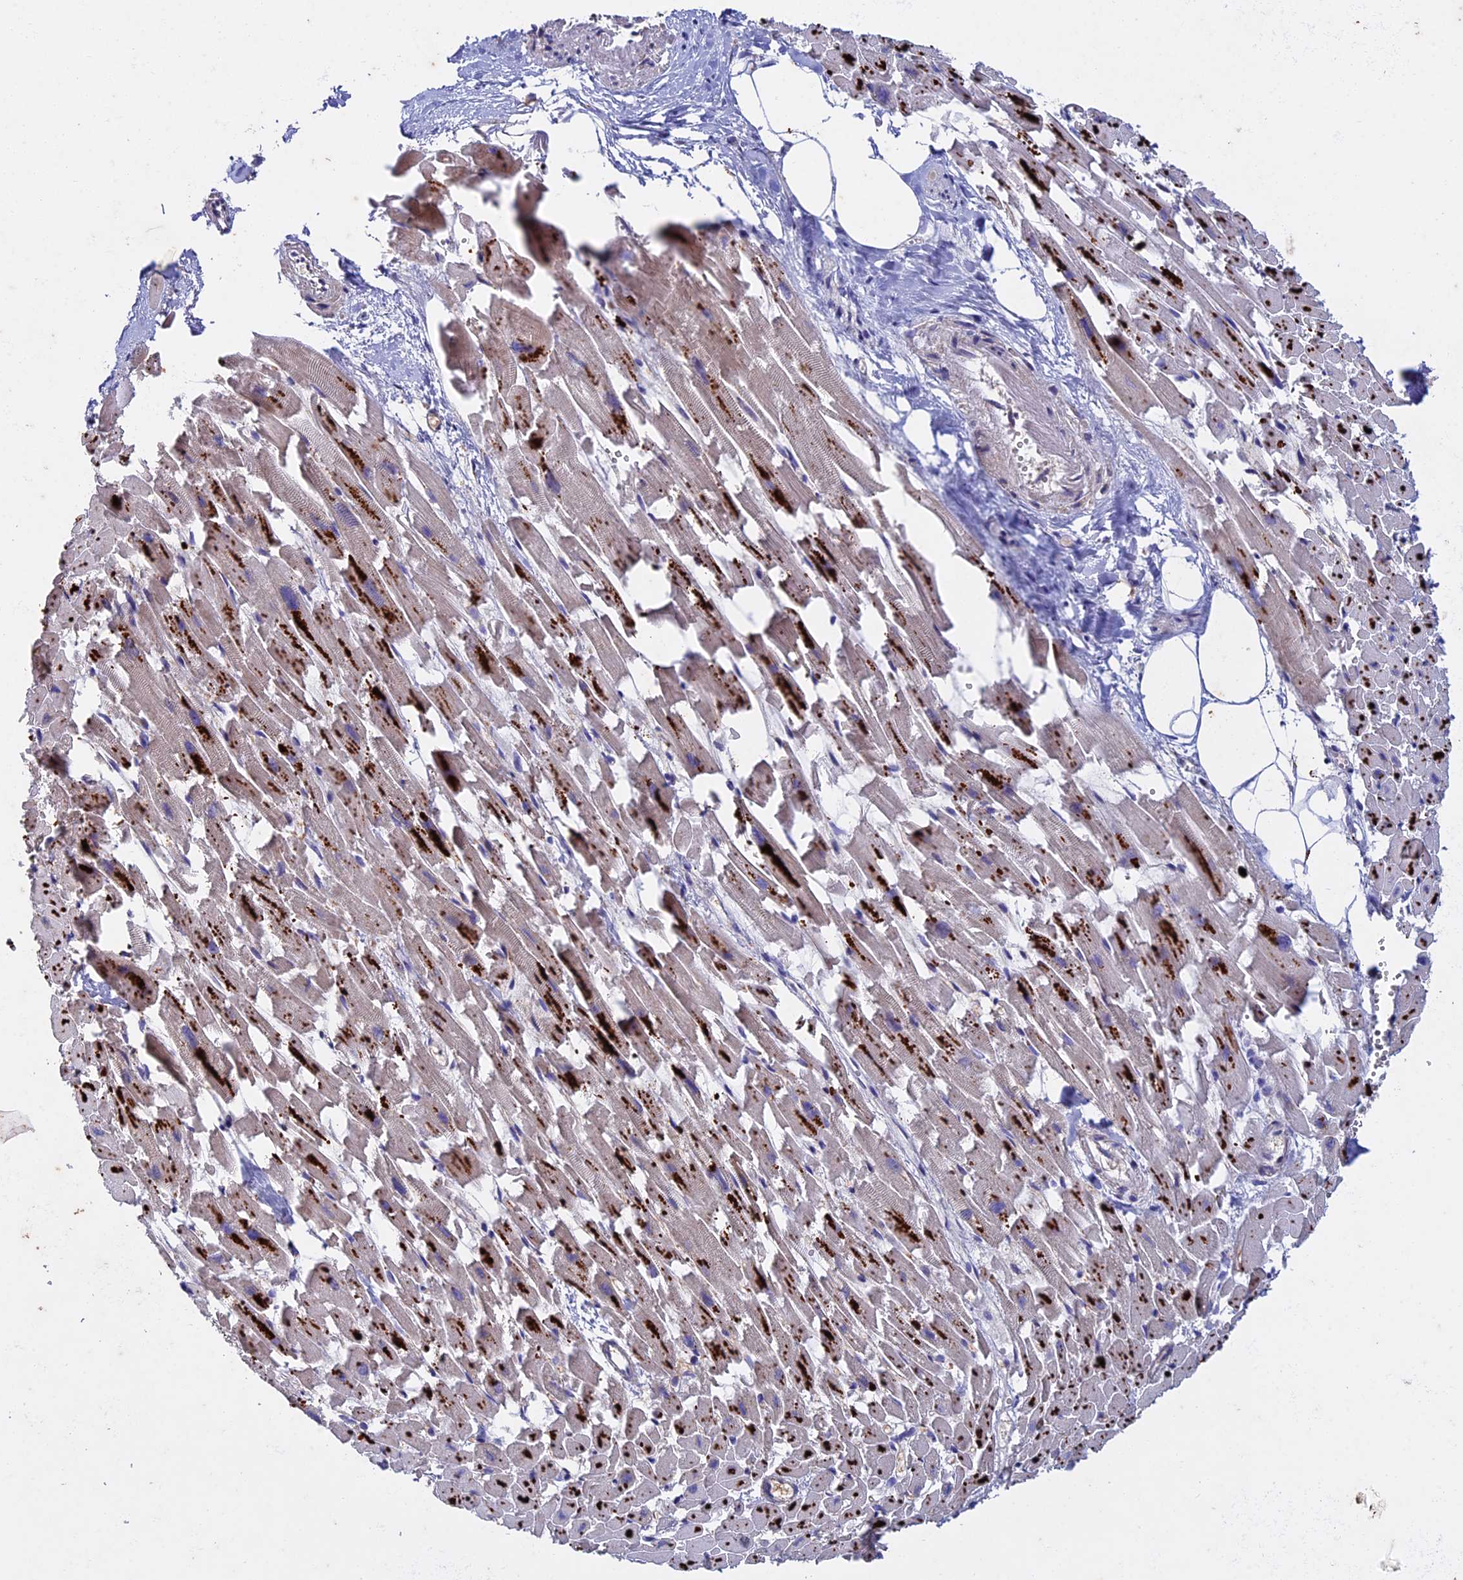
{"staining": {"intensity": "negative", "quantity": "none", "location": "none"}, "tissue": "heart muscle", "cell_type": "Cardiomyocytes", "image_type": "normal", "snomed": [{"axis": "morphology", "description": "Normal tissue, NOS"}, {"axis": "topography", "description": "Heart"}], "caption": "Immunohistochemistry (IHC) photomicrograph of normal heart muscle stained for a protein (brown), which shows no expression in cardiomyocytes.", "gene": "RNF17", "patient": {"sex": "female", "age": 64}}